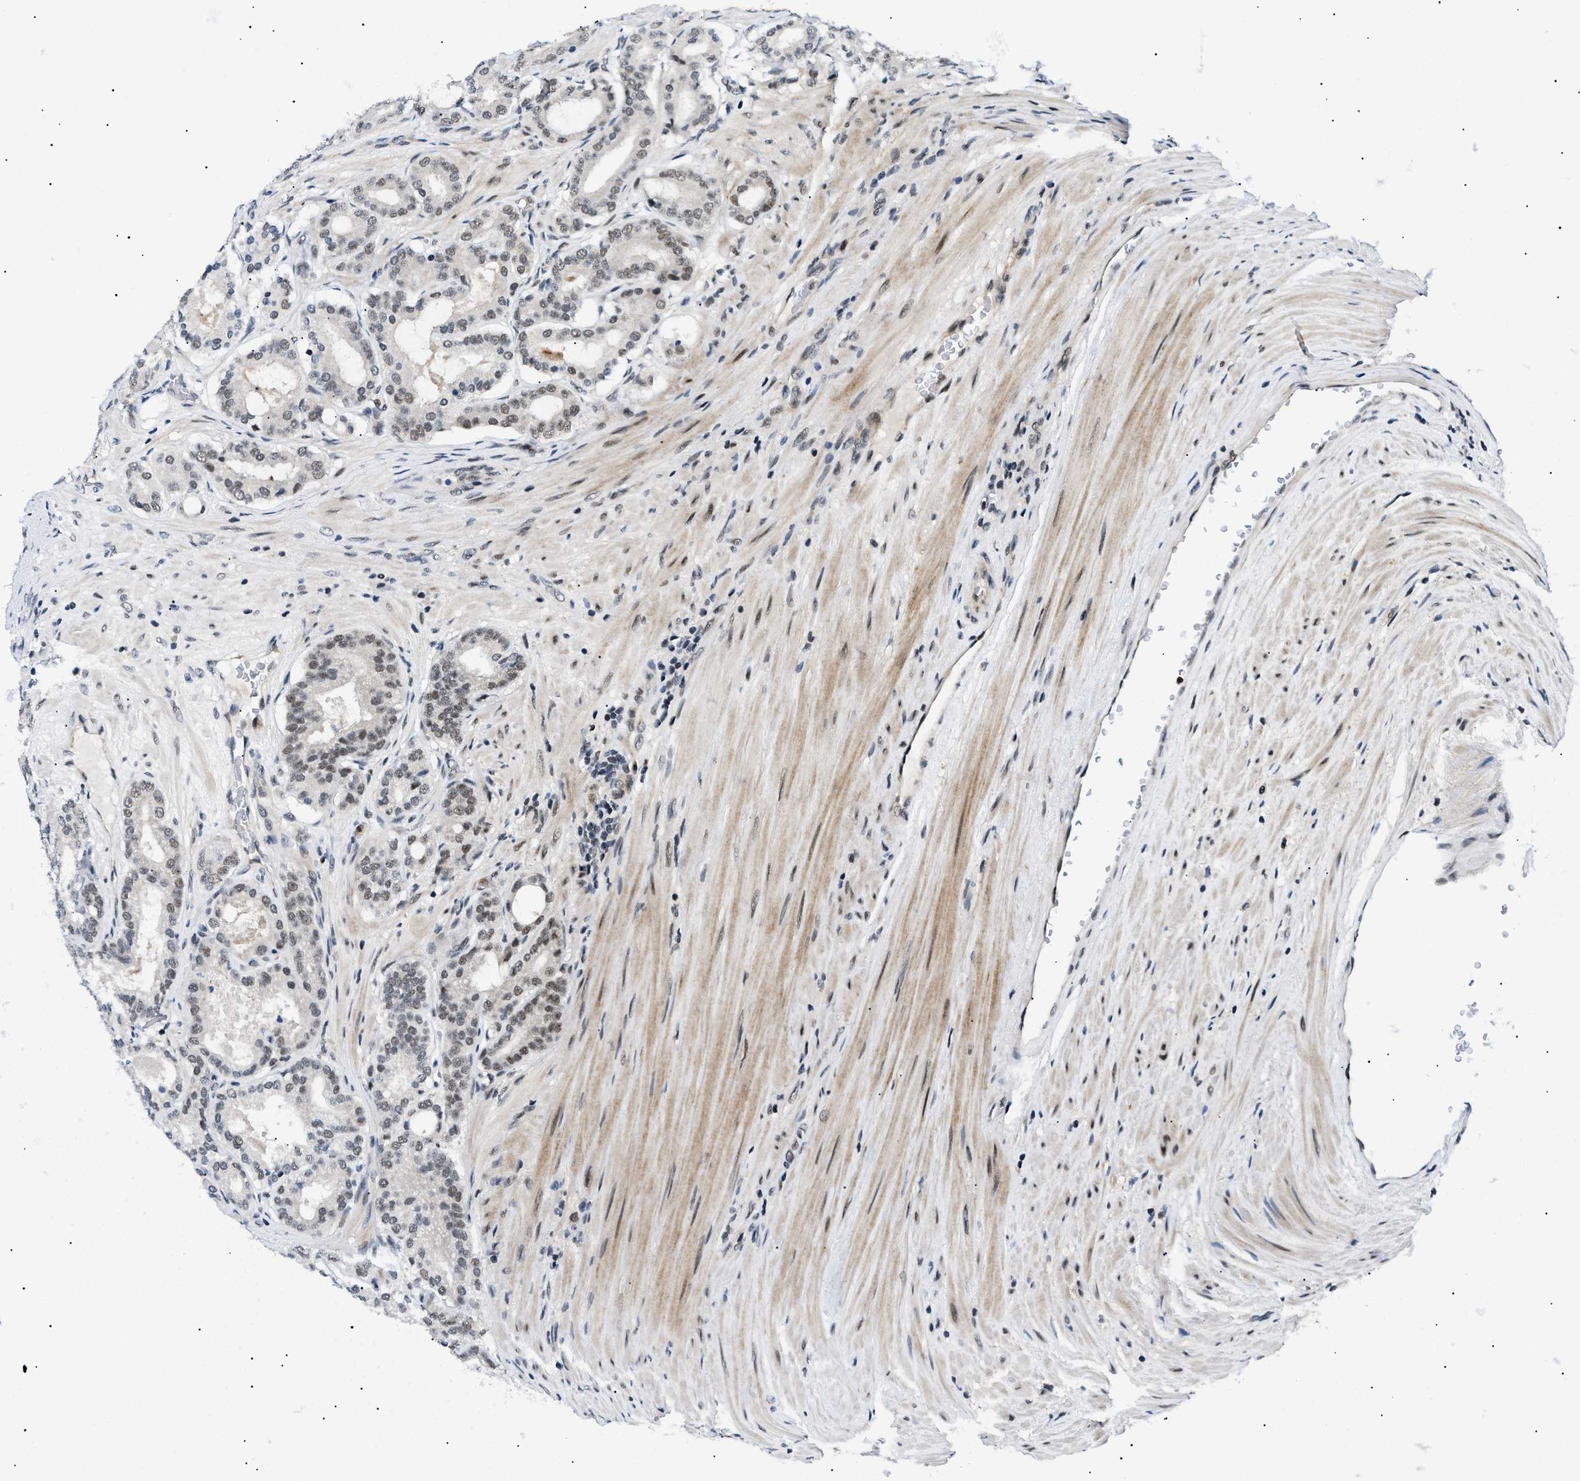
{"staining": {"intensity": "negative", "quantity": "none", "location": "none"}, "tissue": "prostate cancer", "cell_type": "Tumor cells", "image_type": "cancer", "snomed": [{"axis": "morphology", "description": "Adenocarcinoma, High grade"}, {"axis": "topography", "description": "Prostate"}], "caption": "An image of prostate cancer (adenocarcinoma (high-grade)) stained for a protein exhibits no brown staining in tumor cells.", "gene": "RBM15", "patient": {"sex": "male", "age": 60}}